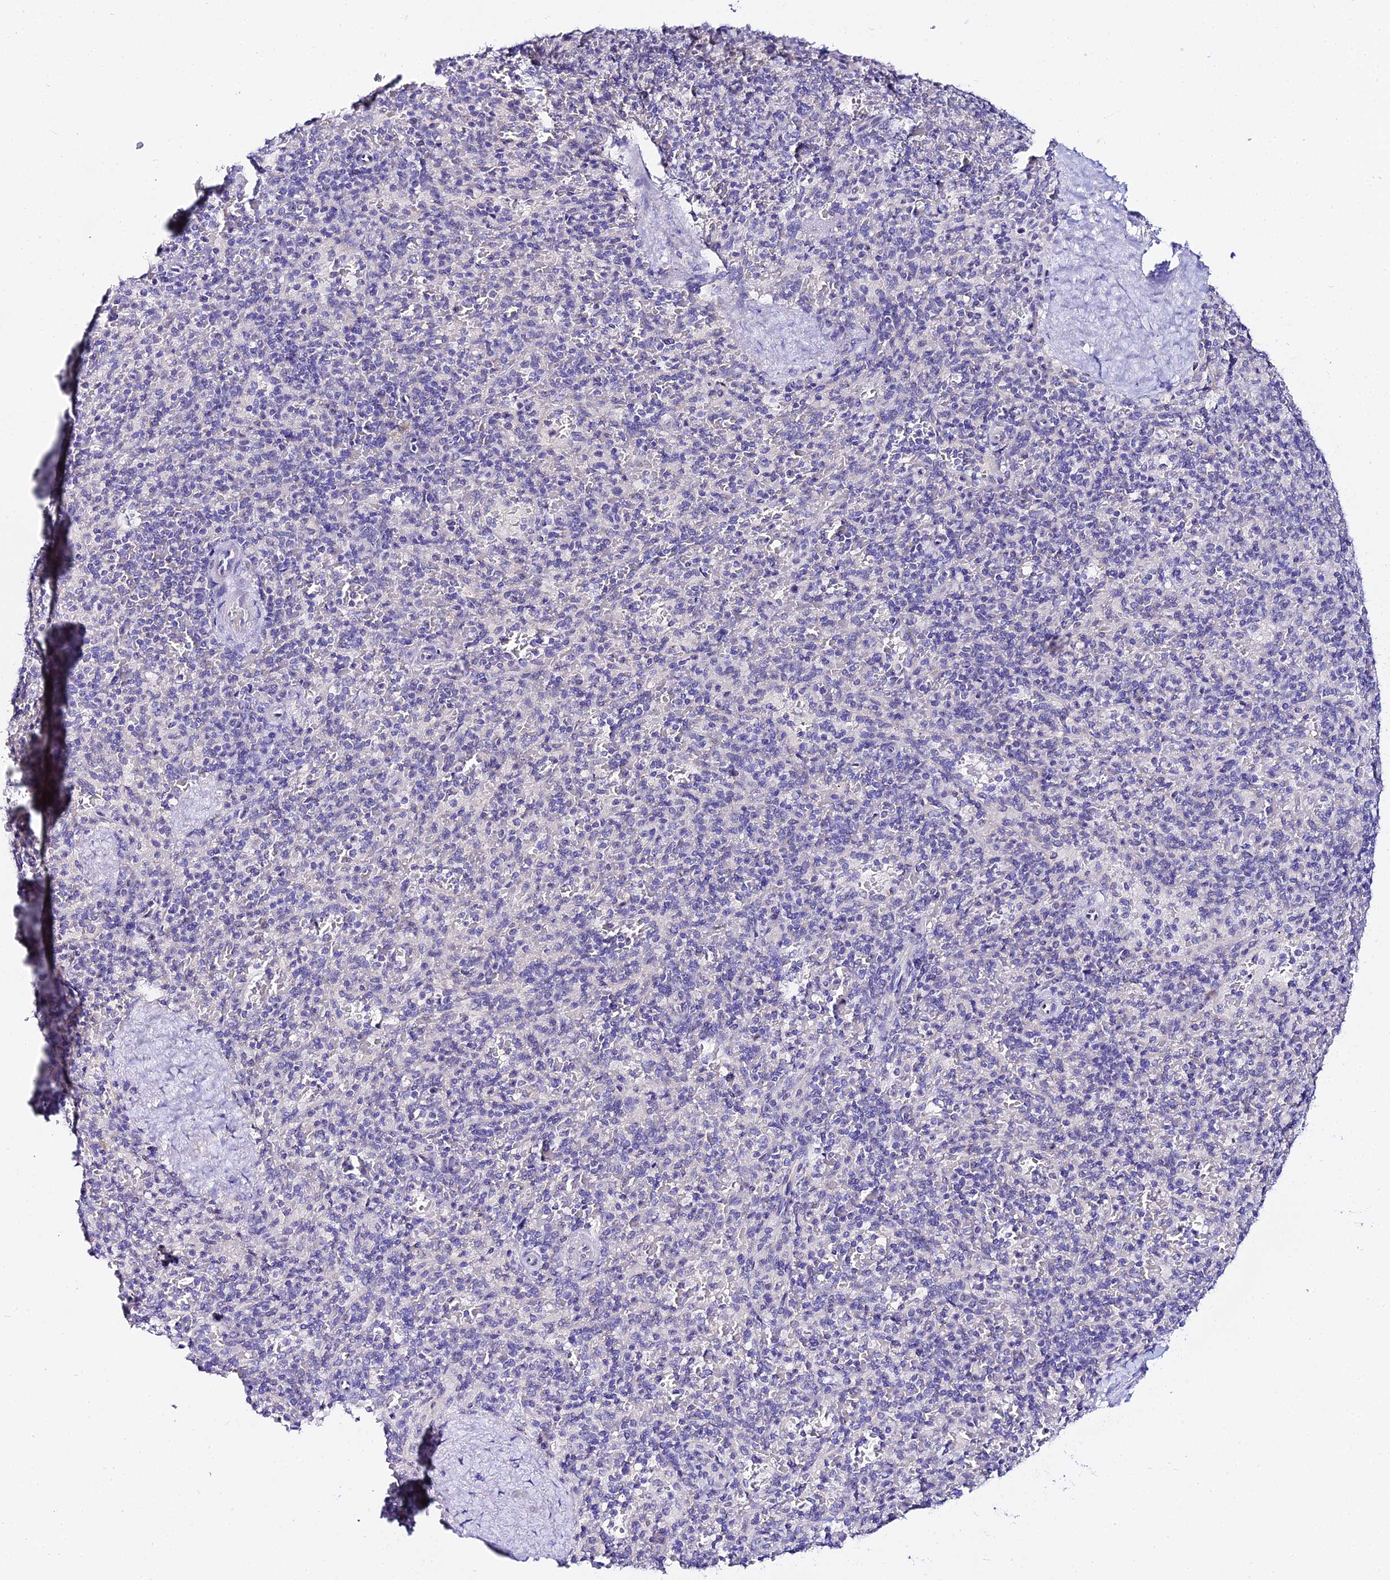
{"staining": {"intensity": "negative", "quantity": "none", "location": "none"}, "tissue": "spleen", "cell_type": "Cells in red pulp", "image_type": "normal", "snomed": [{"axis": "morphology", "description": "Normal tissue, NOS"}, {"axis": "topography", "description": "Spleen"}], "caption": "High power microscopy micrograph of an immunohistochemistry (IHC) photomicrograph of benign spleen, revealing no significant staining in cells in red pulp.", "gene": "ATG16L2", "patient": {"sex": "male", "age": 82}}